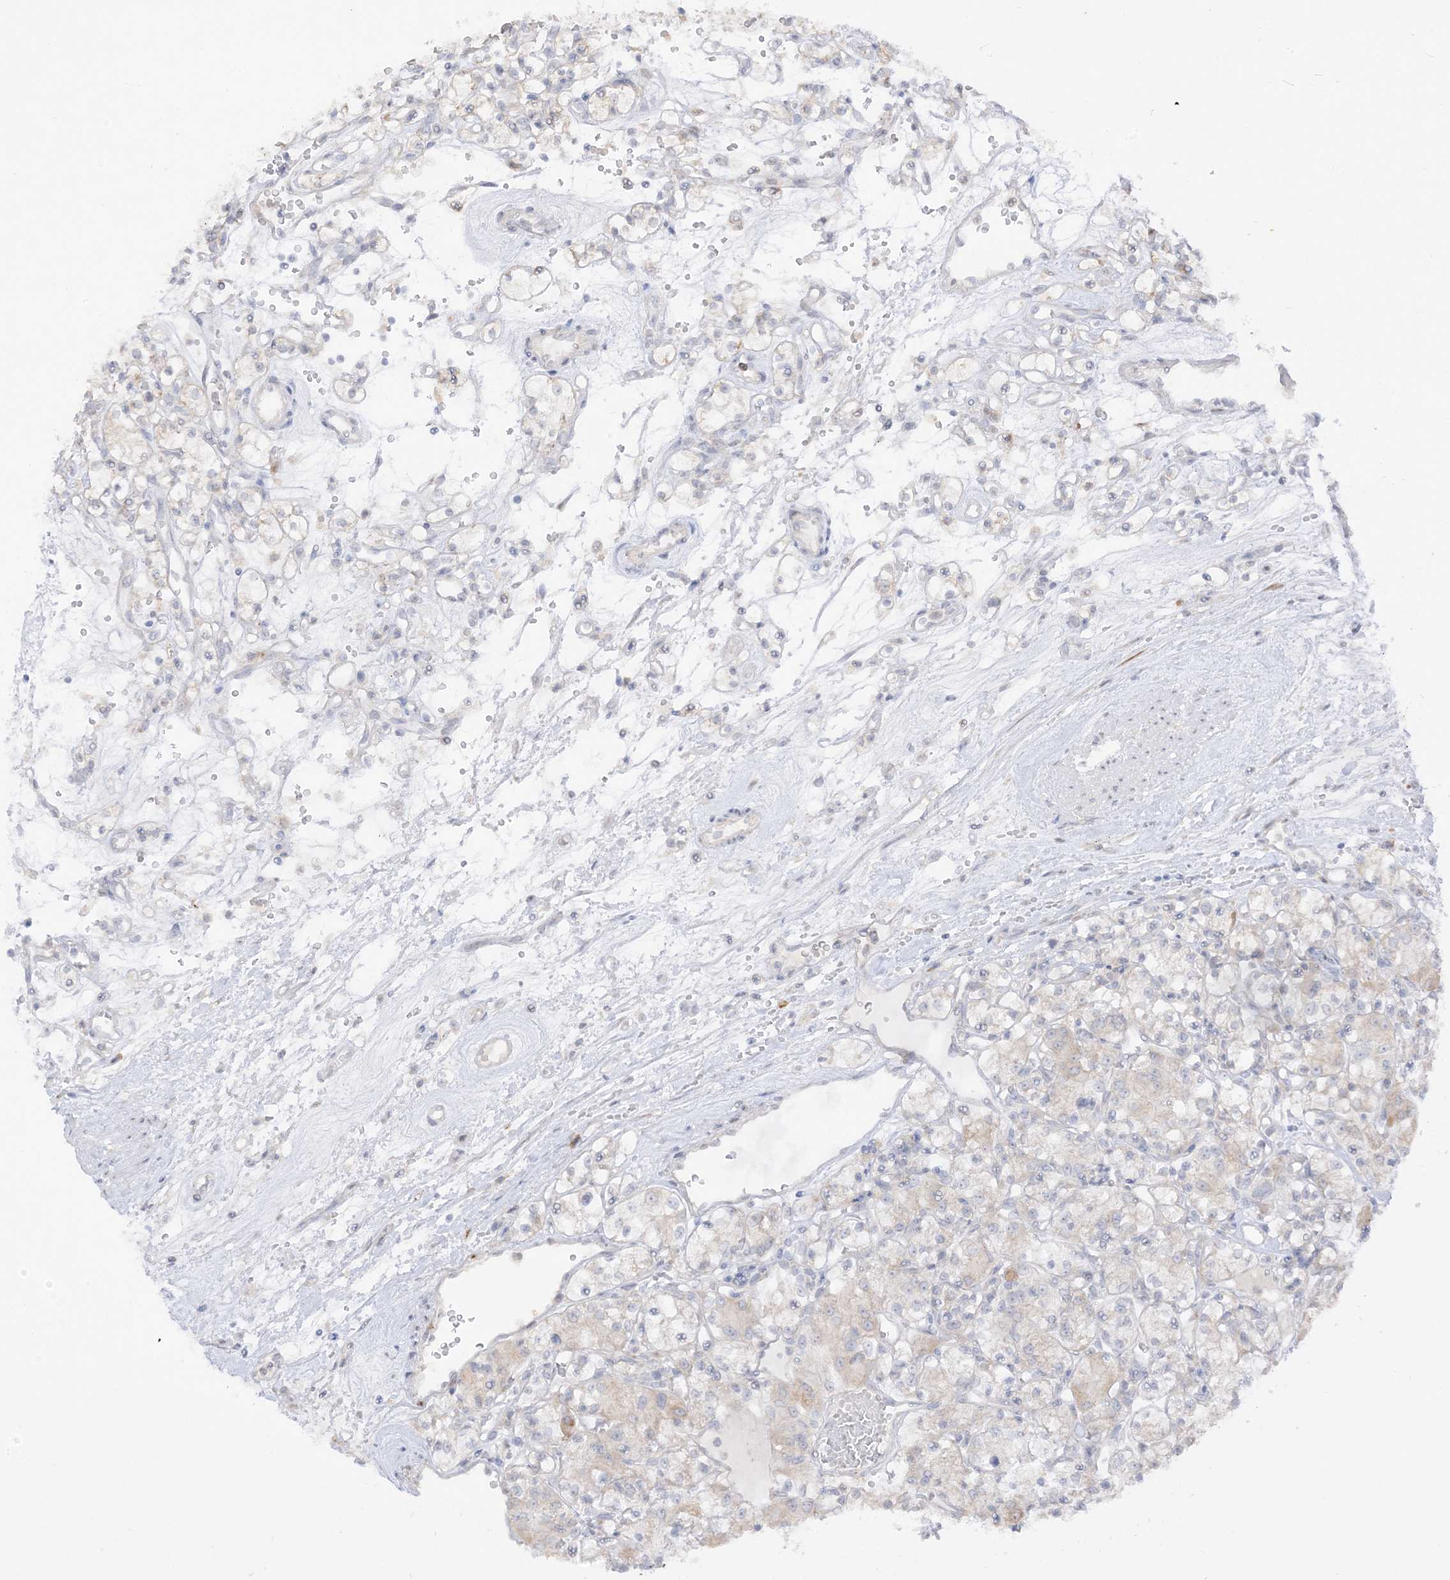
{"staining": {"intensity": "negative", "quantity": "none", "location": "none"}, "tissue": "renal cancer", "cell_type": "Tumor cells", "image_type": "cancer", "snomed": [{"axis": "morphology", "description": "Adenocarcinoma, NOS"}, {"axis": "topography", "description": "Kidney"}], "caption": "The image demonstrates no staining of tumor cells in renal cancer.", "gene": "LOXL3", "patient": {"sex": "female", "age": 59}}